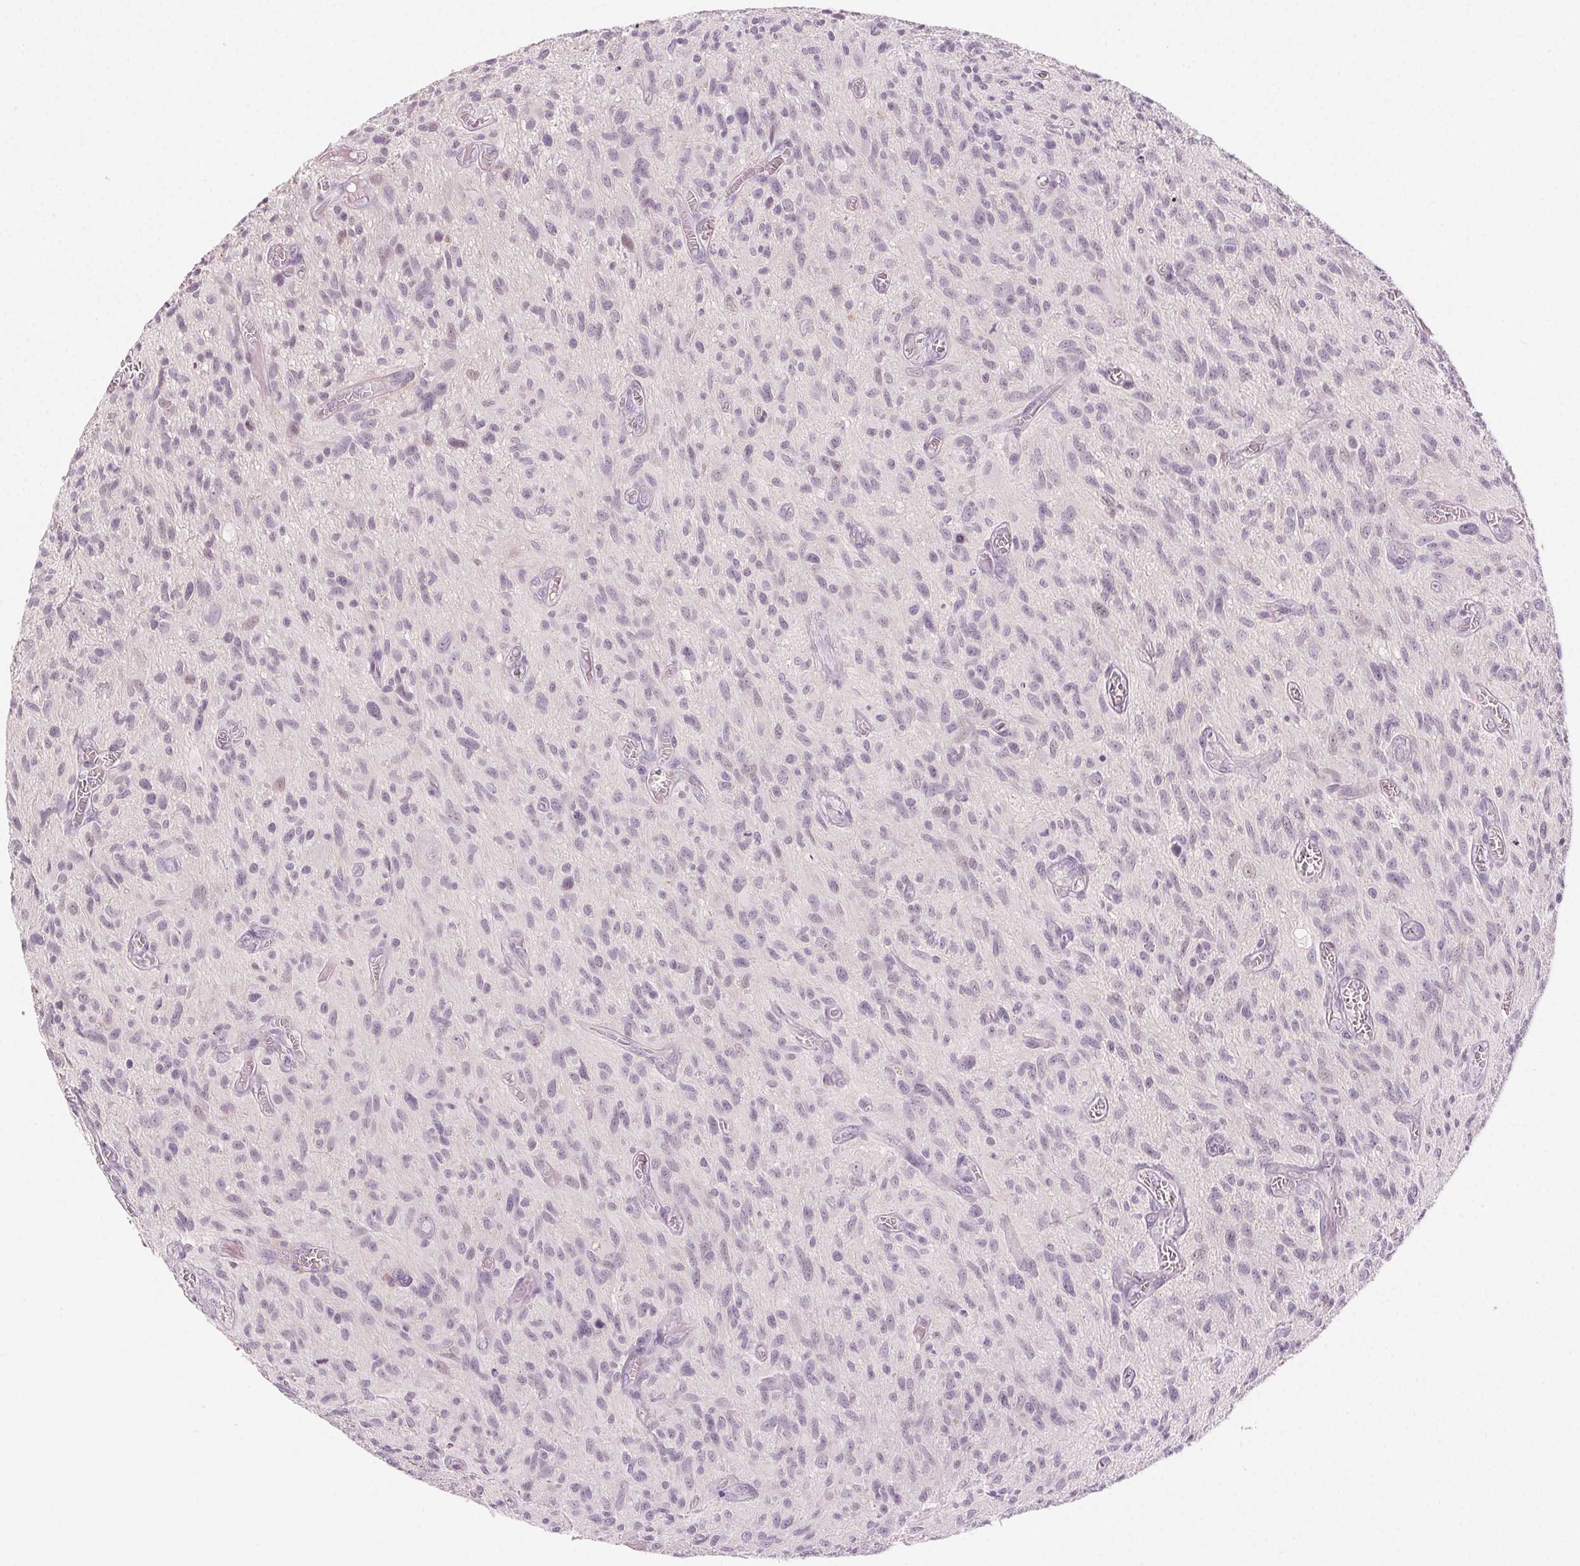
{"staining": {"intensity": "negative", "quantity": "none", "location": "none"}, "tissue": "glioma", "cell_type": "Tumor cells", "image_type": "cancer", "snomed": [{"axis": "morphology", "description": "Glioma, malignant, High grade"}, {"axis": "topography", "description": "Brain"}], "caption": "Micrograph shows no significant protein expression in tumor cells of malignant high-grade glioma.", "gene": "HSF5", "patient": {"sex": "male", "age": 75}}